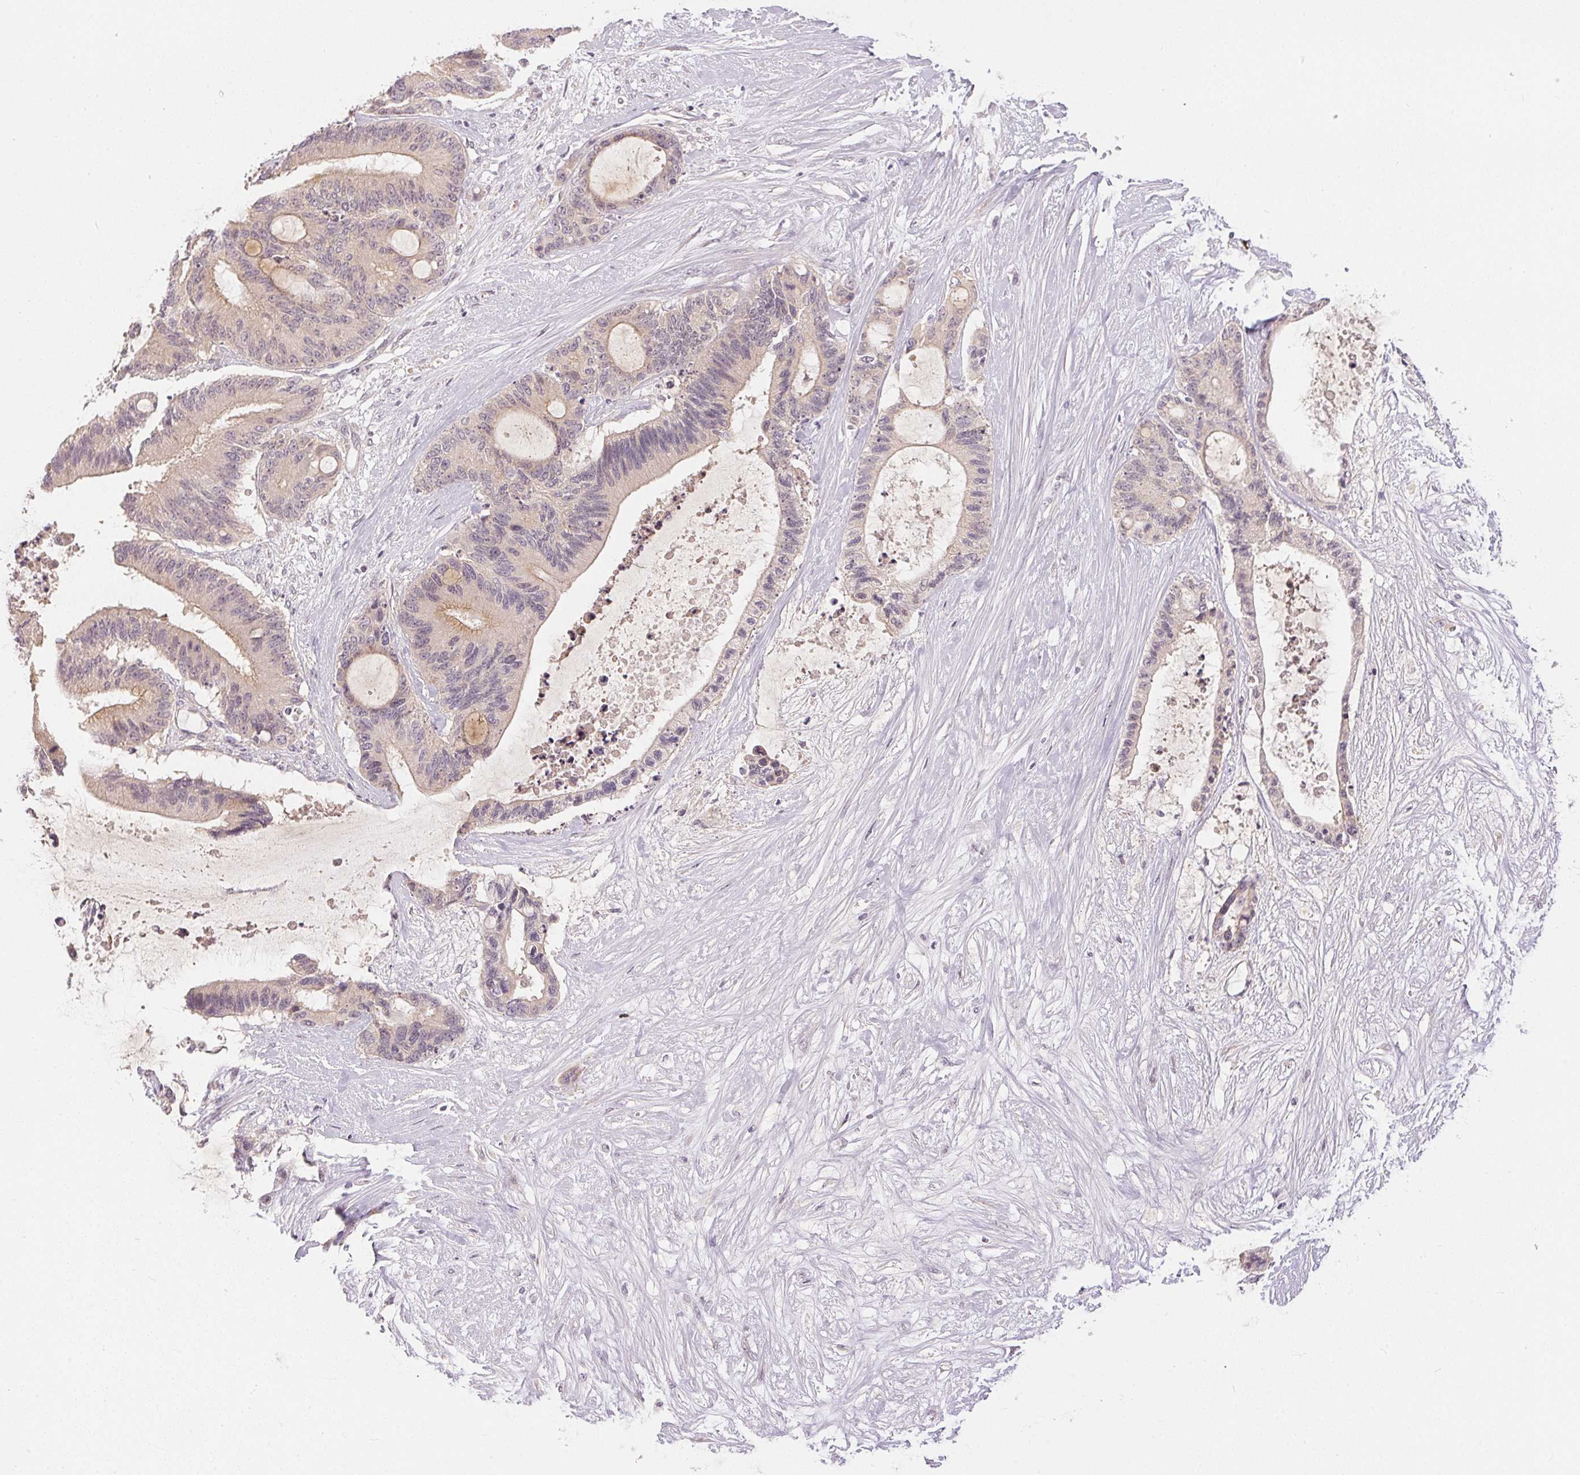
{"staining": {"intensity": "negative", "quantity": "none", "location": "none"}, "tissue": "liver cancer", "cell_type": "Tumor cells", "image_type": "cancer", "snomed": [{"axis": "morphology", "description": "Normal tissue, NOS"}, {"axis": "morphology", "description": "Cholangiocarcinoma"}, {"axis": "topography", "description": "Liver"}, {"axis": "topography", "description": "Peripheral nerve tissue"}], "caption": "Liver cancer stained for a protein using immunohistochemistry (IHC) shows no expression tumor cells.", "gene": "TTC23L", "patient": {"sex": "female", "age": 73}}